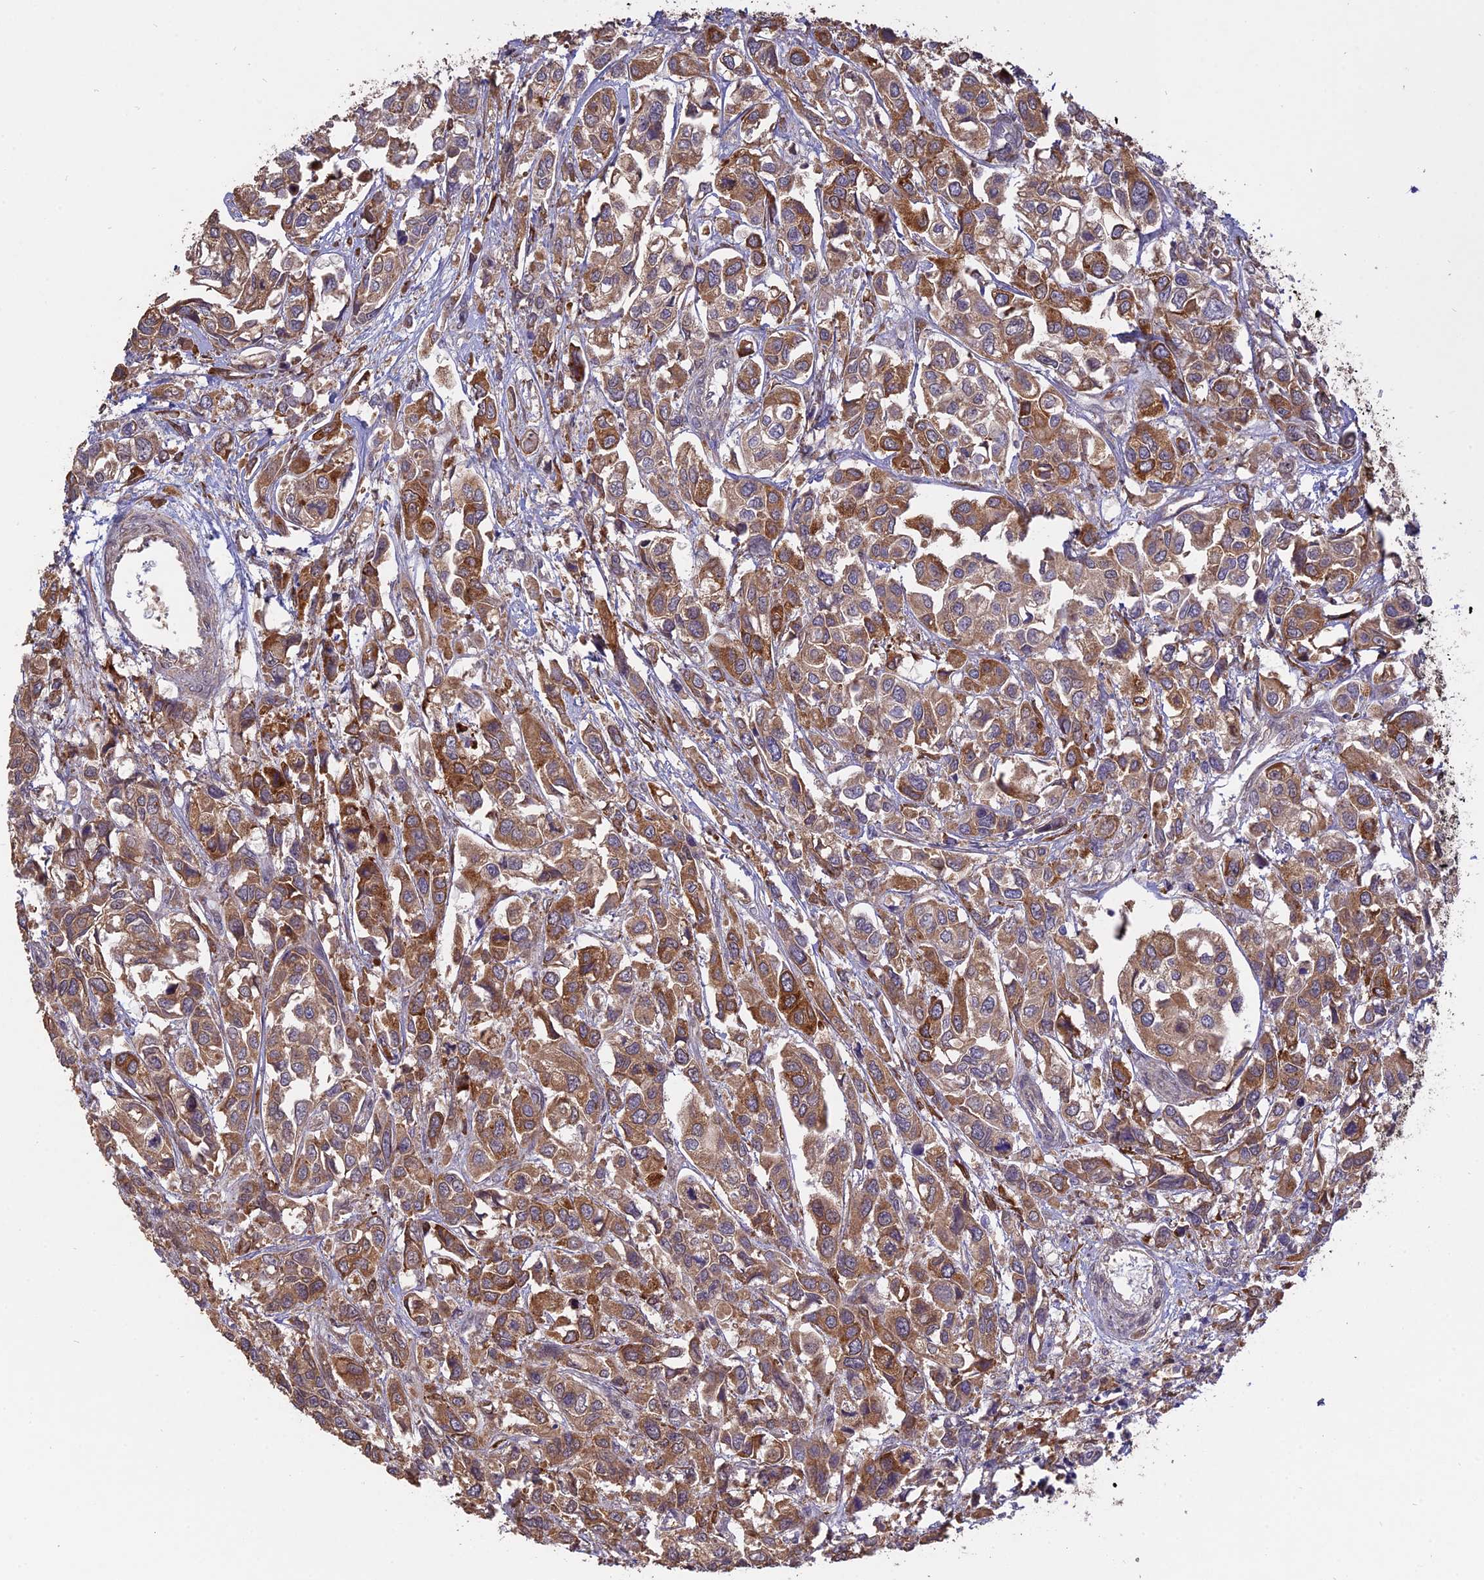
{"staining": {"intensity": "moderate", "quantity": ">75%", "location": "cytoplasmic/membranous"}, "tissue": "urothelial cancer", "cell_type": "Tumor cells", "image_type": "cancer", "snomed": [{"axis": "morphology", "description": "Urothelial carcinoma, High grade"}, {"axis": "topography", "description": "Urinary bladder"}], "caption": "A medium amount of moderate cytoplasmic/membranous expression is seen in about >75% of tumor cells in high-grade urothelial carcinoma tissue.", "gene": "PPIC", "patient": {"sex": "male", "age": 67}}